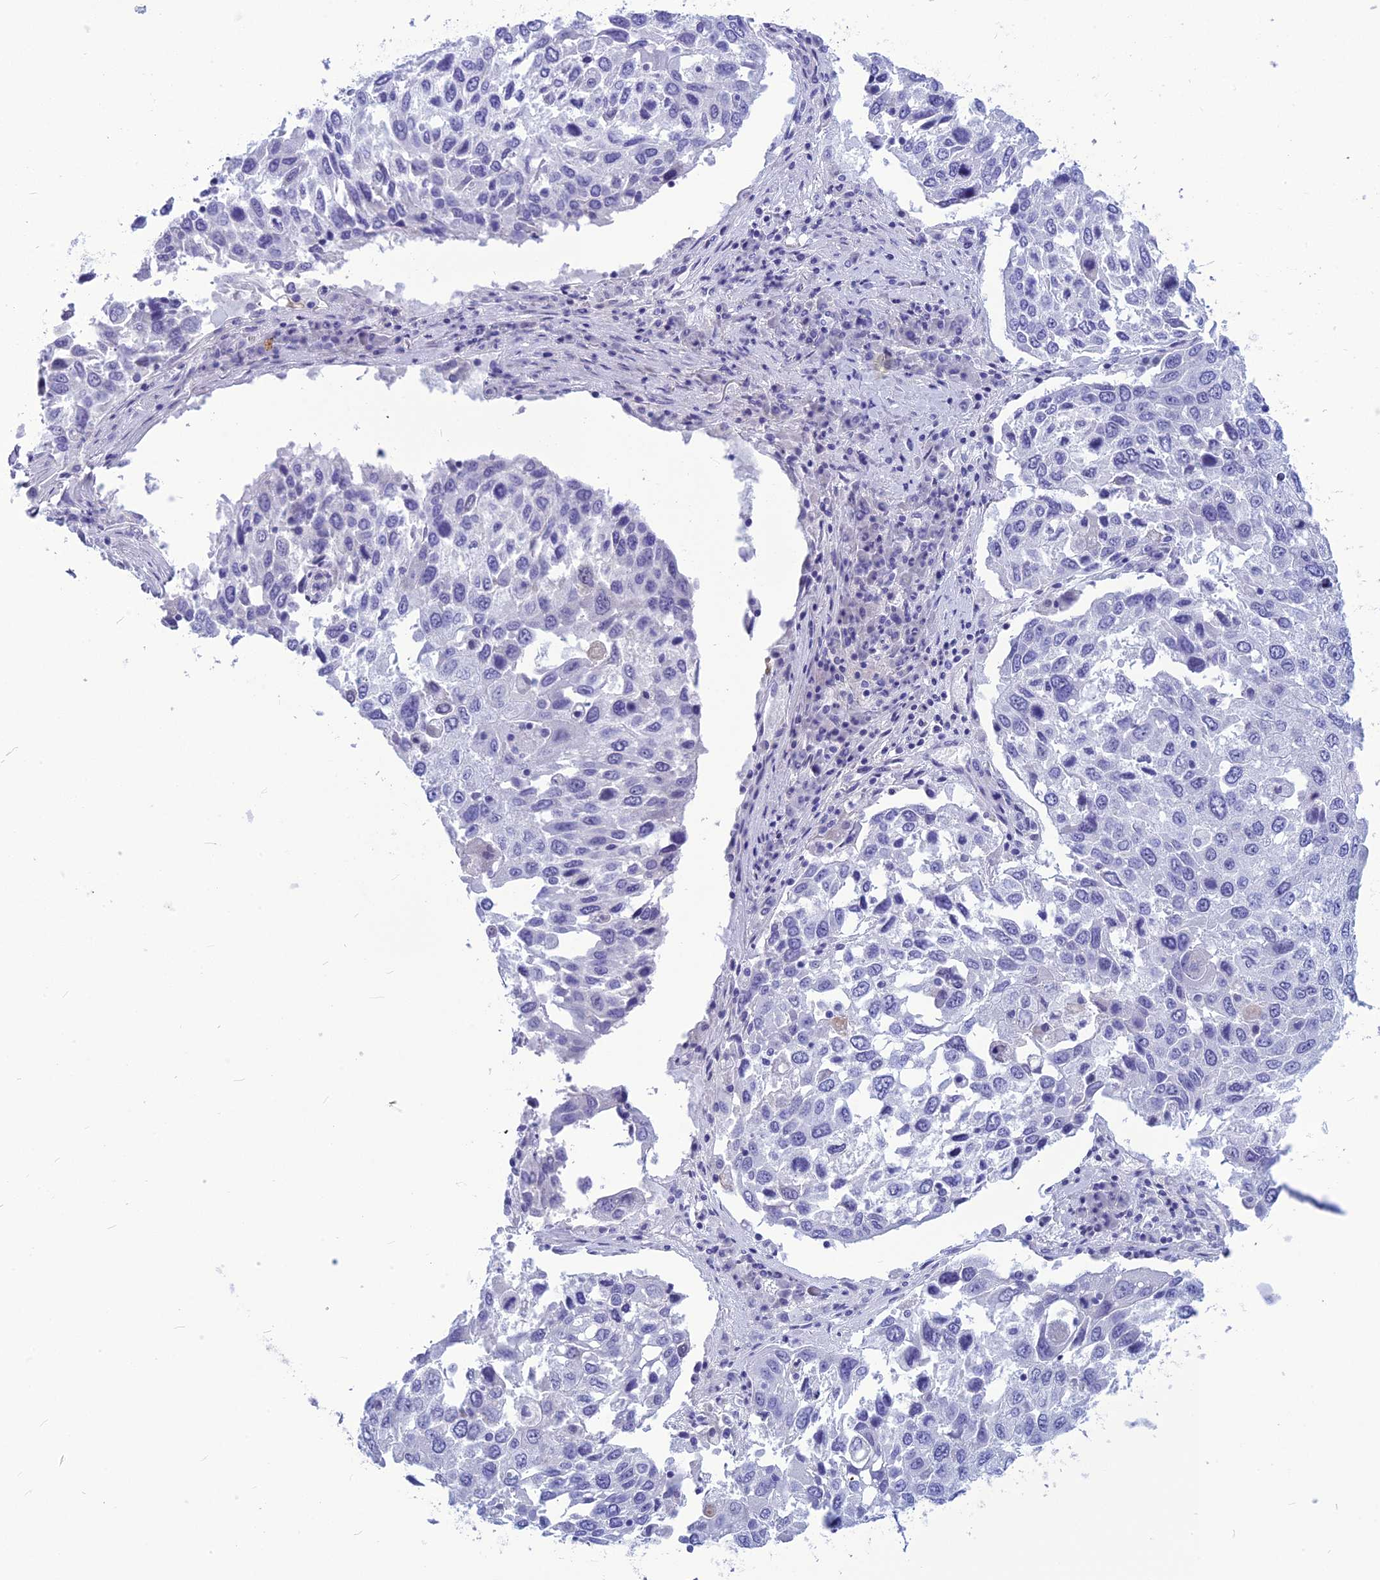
{"staining": {"intensity": "negative", "quantity": "none", "location": "none"}, "tissue": "lung cancer", "cell_type": "Tumor cells", "image_type": "cancer", "snomed": [{"axis": "morphology", "description": "Squamous cell carcinoma, NOS"}, {"axis": "topography", "description": "Lung"}], "caption": "DAB (3,3'-diaminobenzidine) immunohistochemical staining of human squamous cell carcinoma (lung) displays no significant positivity in tumor cells. (Brightfield microscopy of DAB (3,3'-diaminobenzidine) immunohistochemistry at high magnification).", "gene": "BBS2", "patient": {"sex": "male", "age": 65}}